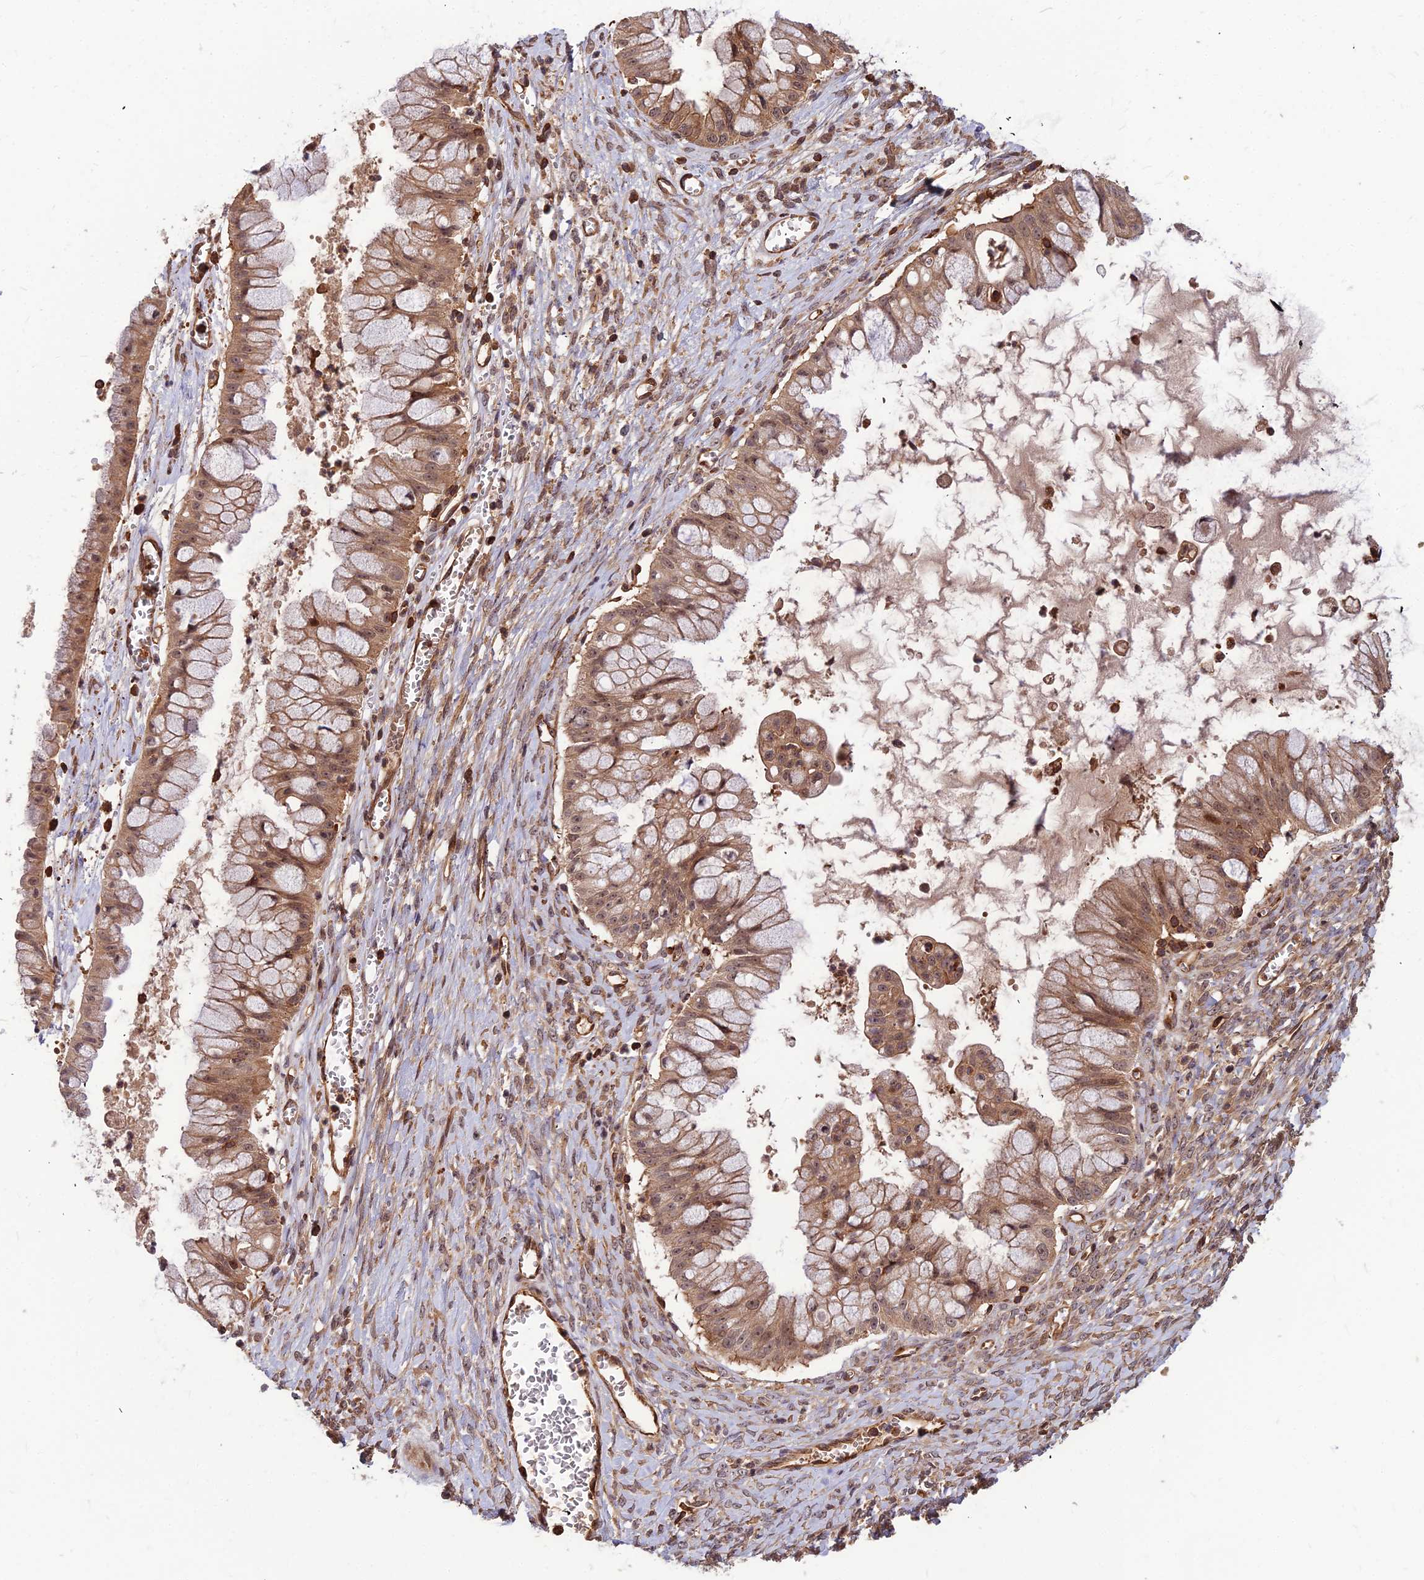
{"staining": {"intensity": "moderate", "quantity": ">75%", "location": "cytoplasmic/membranous,nuclear"}, "tissue": "ovarian cancer", "cell_type": "Tumor cells", "image_type": "cancer", "snomed": [{"axis": "morphology", "description": "Cystadenocarcinoma, mucinous, NOS"}, {"axis": "topography", "description": "Ovary"}], "caption": "Tumor cells reveal medium levels of moderate cytoplasmic/membranous and nuclear staining in approximately >75% of cells in human mucinous cystadenocarcinoma (ovarian).", "gene": "ZNF467", "patient": {"sex": "female", "age": 70}}